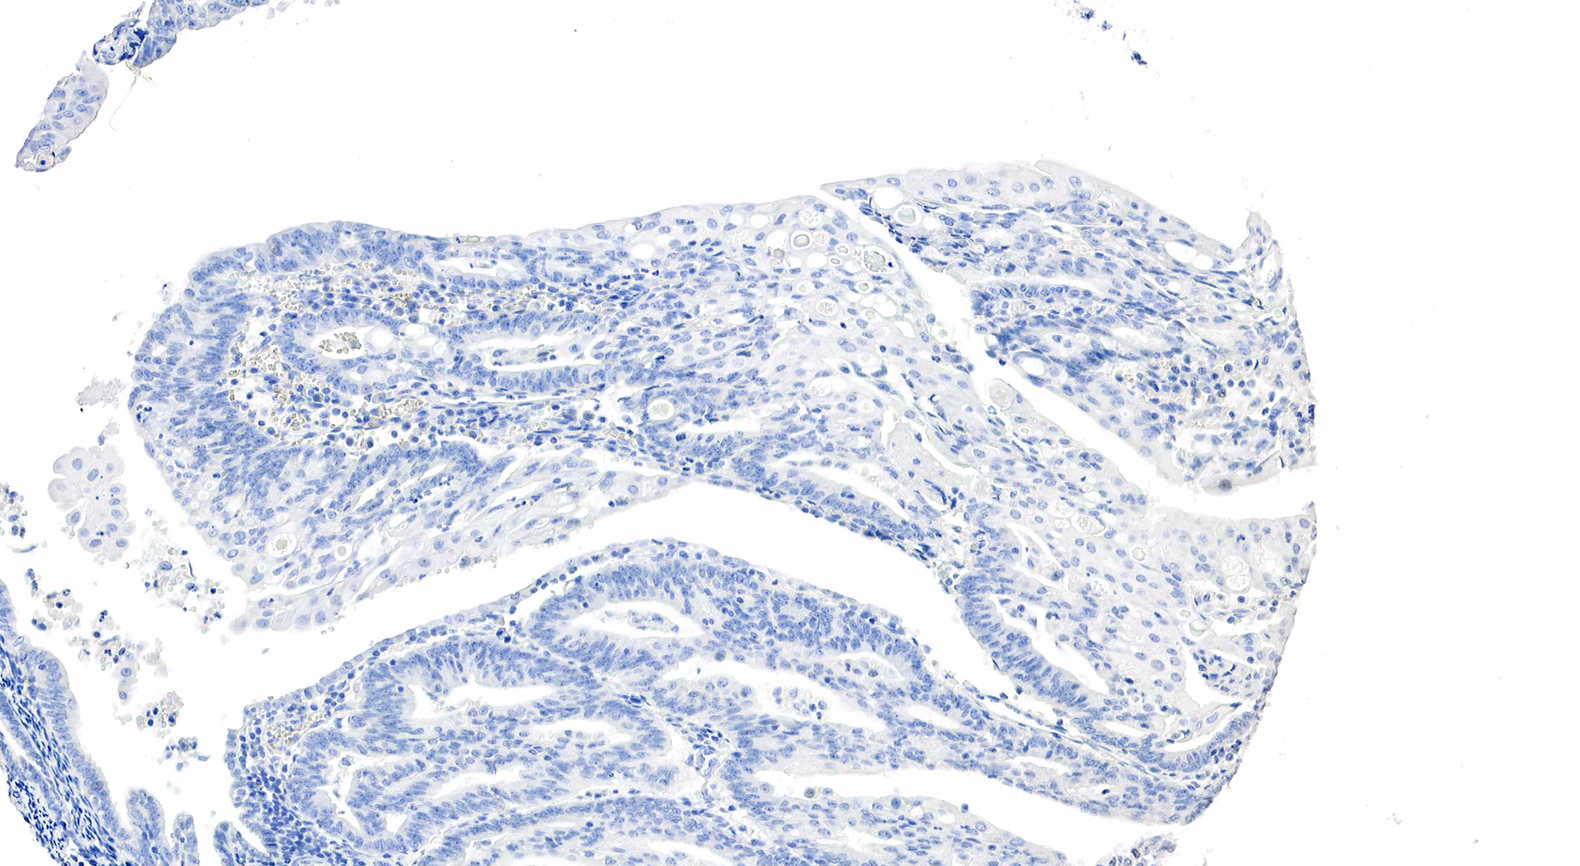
{"staining": {"intensity": "negative", "quantity": "none", "location": "none"}, "tissue": "endometrial cancer", "cell_type": "Tumor cells", "image_type": "cancer", "snomed": [{"axis": "morphology", "description": "Adenocarcinoma, NOS"}, {"axis": "topography", "description": "Endometrium"}], "caption": "High power microscopy photomicrograph of an immunohistochemistry image of endometrial cancer (adenocarcinoma), revealing no significant staining in tumor cells.", "gene": "SST", "patient": {"sex": "female", "age": 56}}